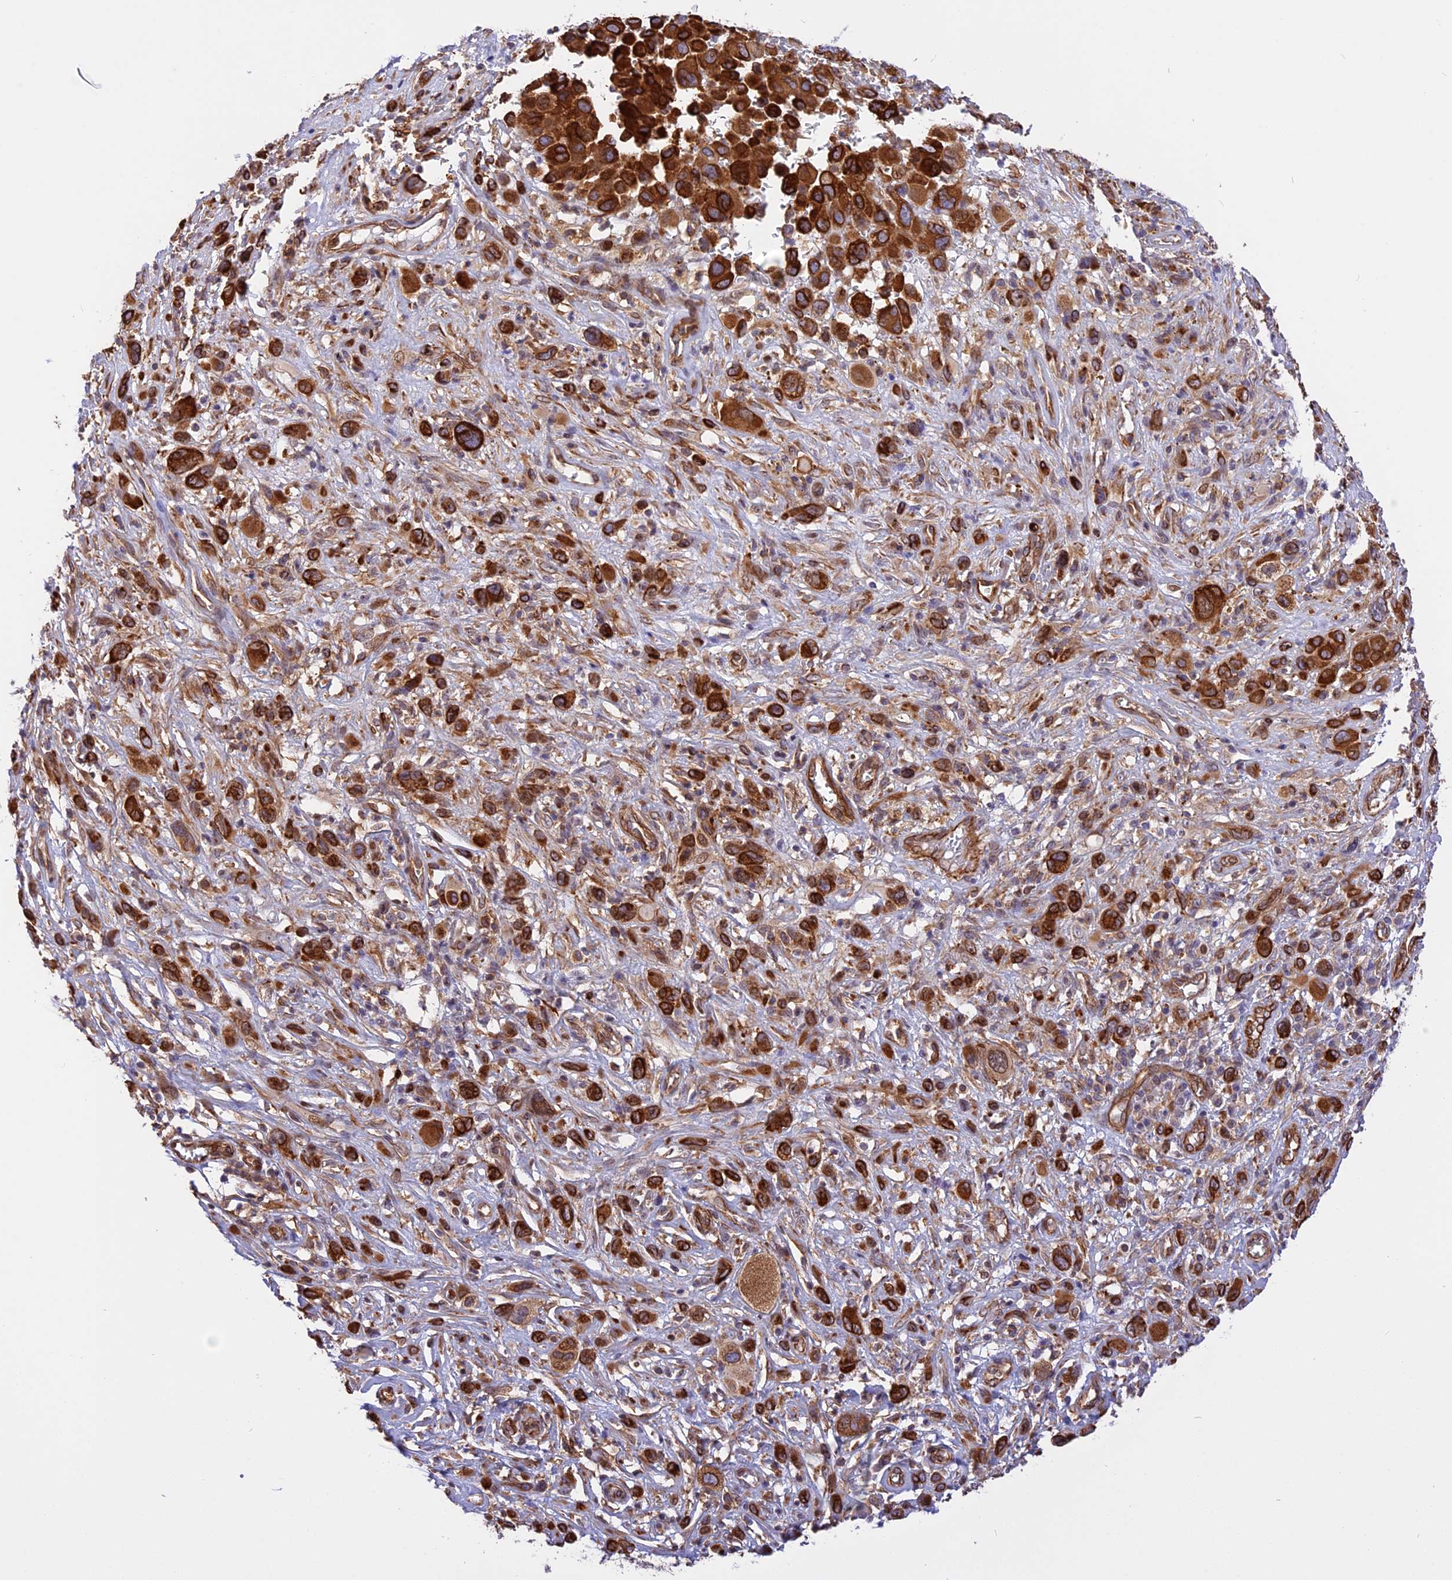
{"staining": {"intensity": "strong", "quantity": "25%-75%", "location": "cytoplasmic/membranous"}, "tissue": "melanoma", "cell_type": "Tumor cells", "image_type": "cancer", "snomed": [{"axis": "morphology", "description": "Malignant melanoma, NOS"}, {"axis": "topography", "description": "Skin of trunk"}], "caption": "Immunohistochemistry (IHC) image of neoplastic tissue: melanoma stained using immunohistochemistry (IHC) demonstrates high levels of strong protein expression localized specifically in the cytoplasmic/membranous of tumor cells, appearing as a cytoplasmic/membranous brown color.", "gene": "R3HDM4", "patient": {"sex": "male", "age": 71}}